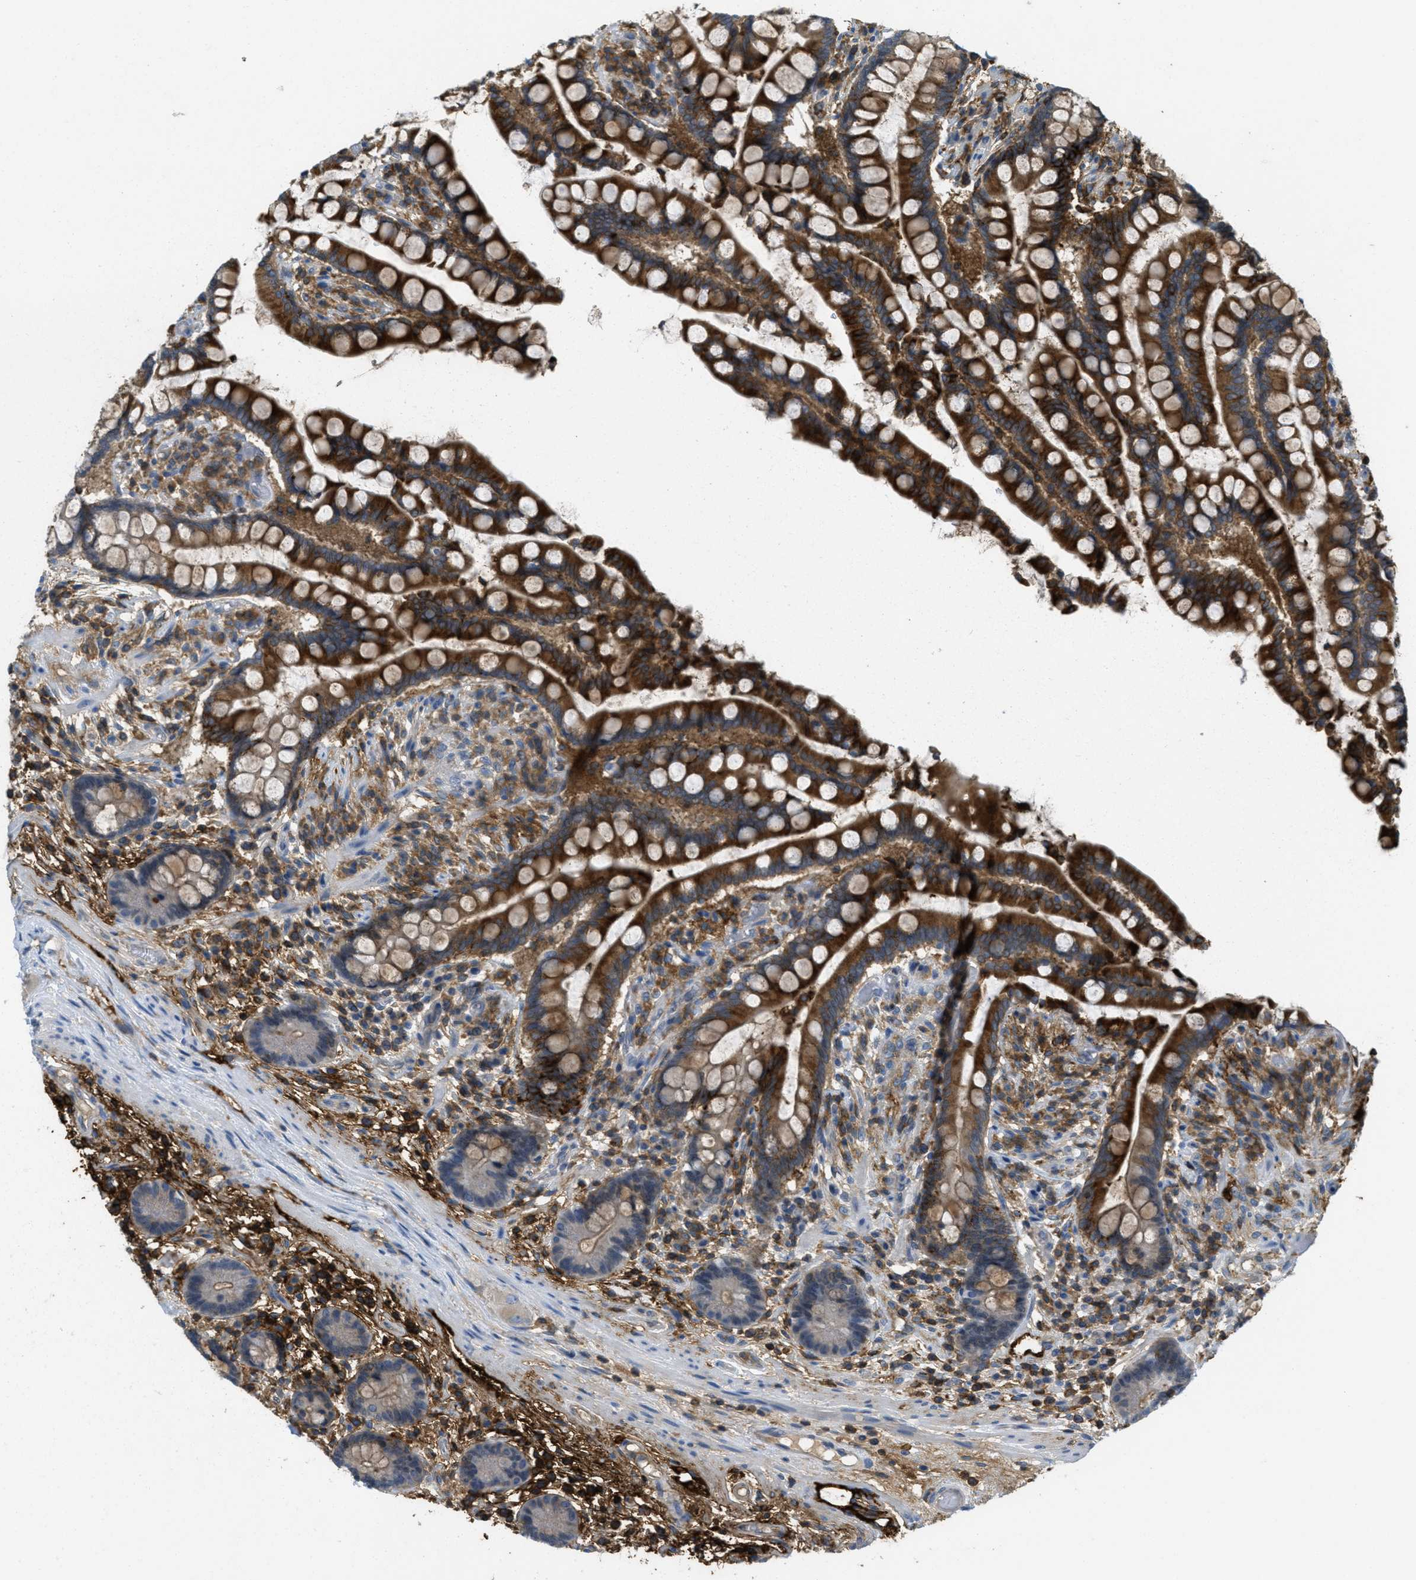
{"staining": {"intensity": "negative", "quantity": "none", "location": "none"}, "tissue": "colon", "cell_type": "Endothelial cells", "image_type": "normal", "snomed": [{"axis": "morphology", "description": "Normal tissue, NOS"}, {"axis": "topography", "description": "Colon"}], "caption": "This is a micrograph of IHC staining of benign colon, which shows no positivity in endothelial cells.", "gene": "GRIK2", "patient": {"sex": "male", "age": 73}}